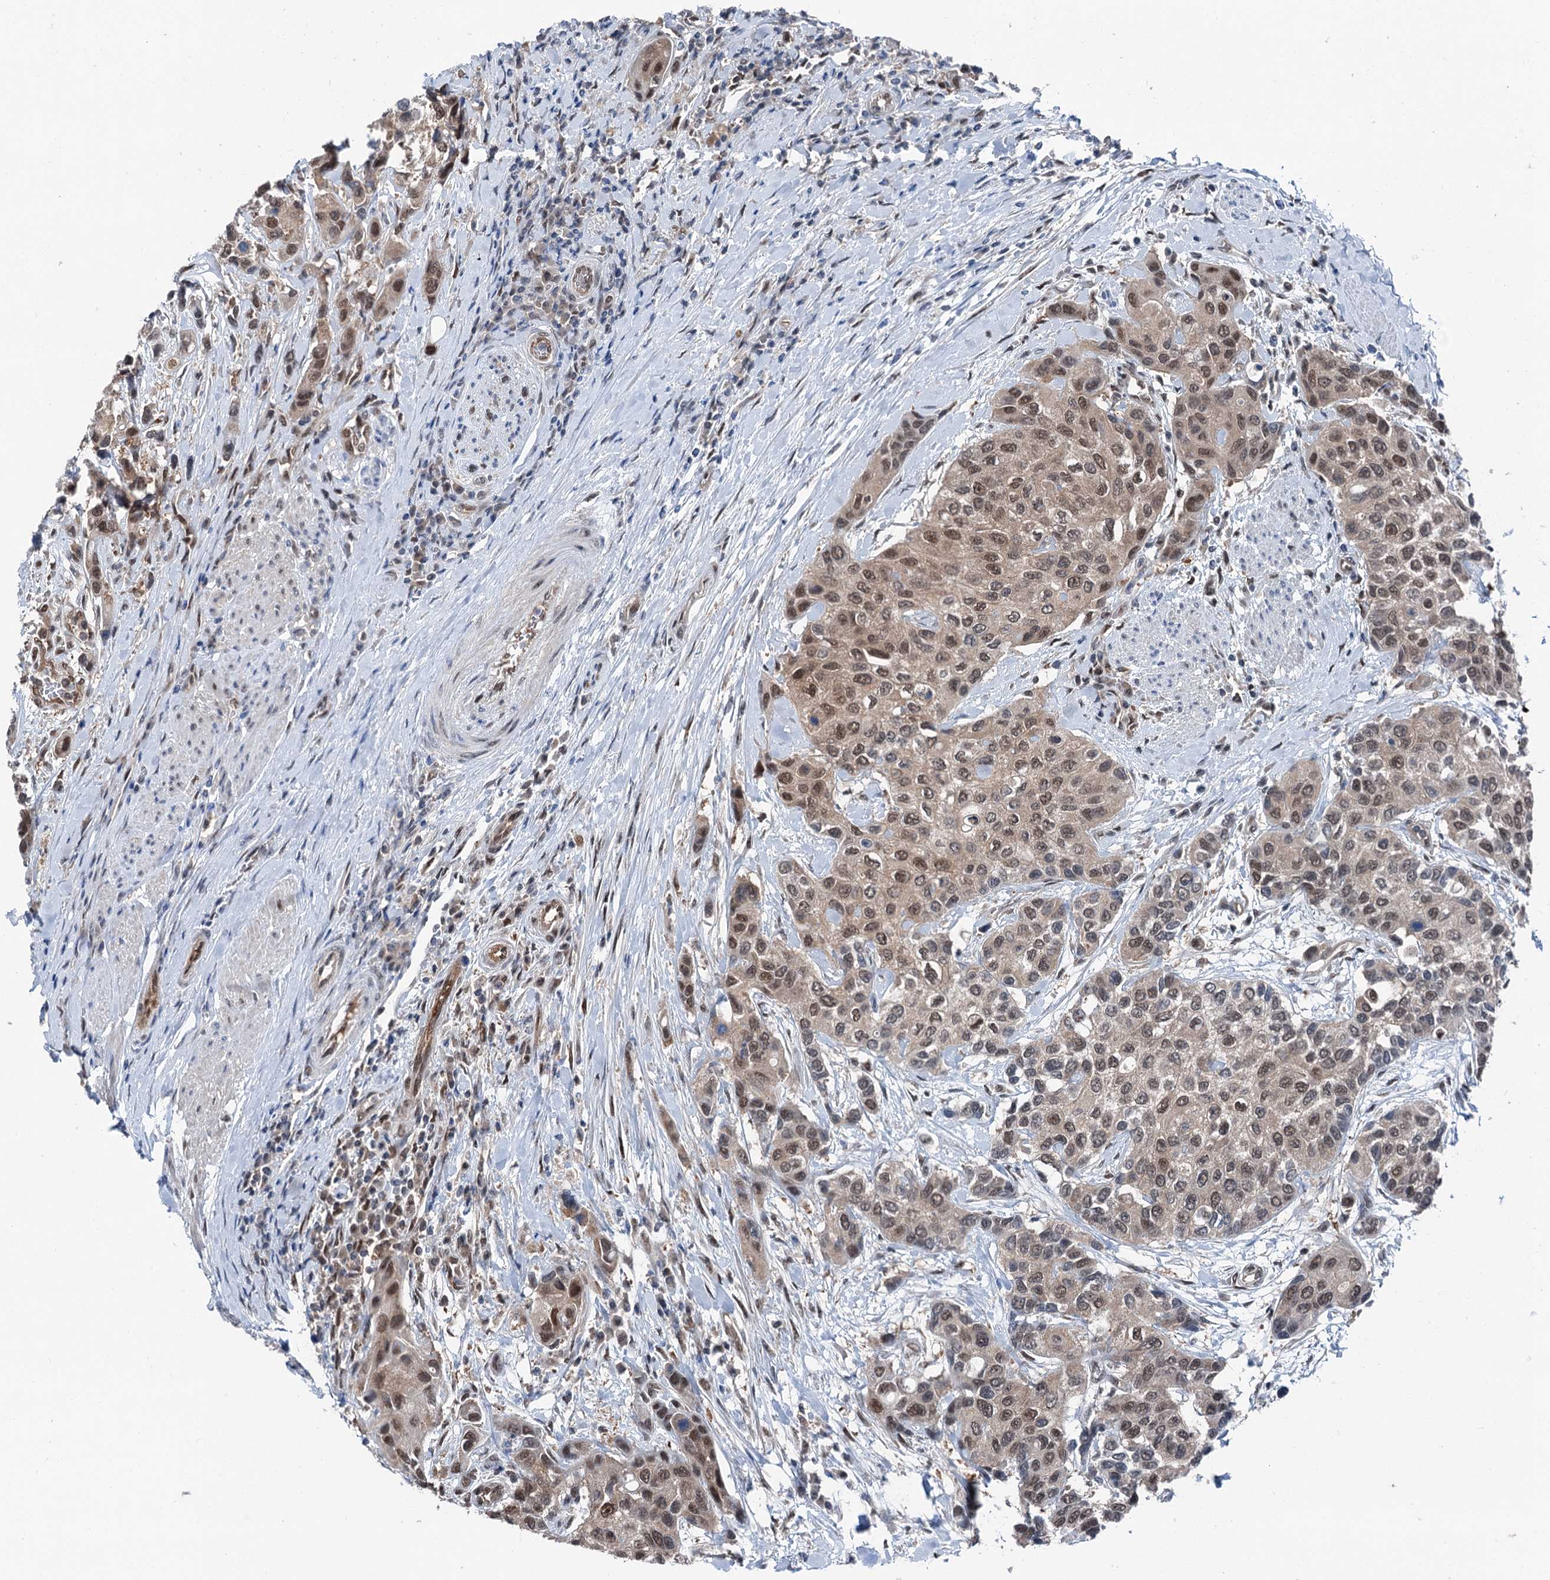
{"staining": {"intensity": "moderate", "quantity": ">75%", "location": "cytoplasmic/membranous,nuclear"}, "tissue": "urothelial cancer", "cell_type": "Tumor cells", "image_type": "cancer", "snomed": [{"axis": "morphology", "description": "Normal tissue, NOS"}, {"axis": "morphology", "description": "Urothelial carcinoma, High grade"}, {"axis": "topography", "description": "Vascular tissue"}, {"axis": "topography", "description": "Urinary bladder"}], "caption": "Urothelial cancer stained with DAB IHC exhibits medium levels of moderate cytoplasmic/membranous and nuclear staining in approximately >75% of tumor cells.", "gene": "PSMD13", "patient": {"sex": "female", "age": 56}}